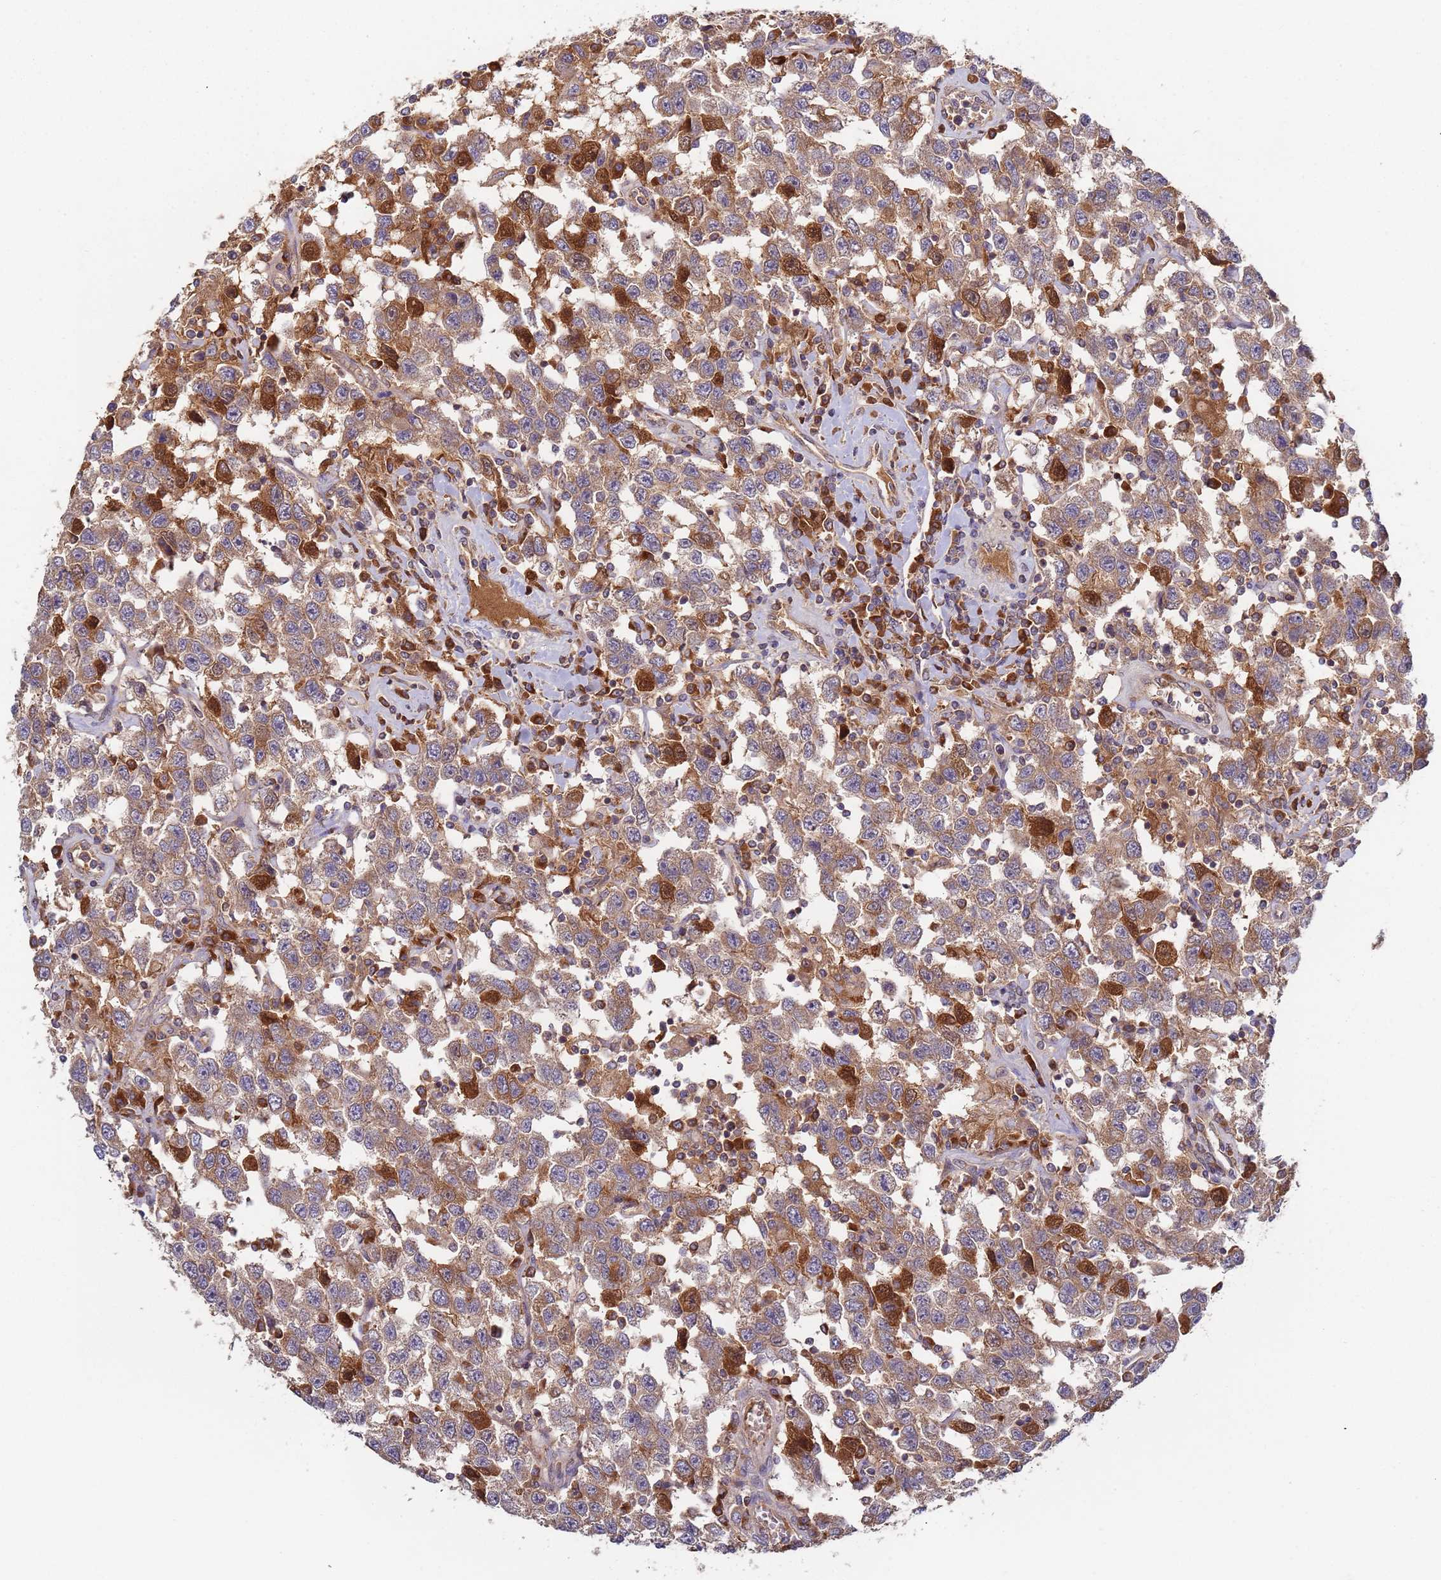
{"staining": {"intensity": "moderate", "quantity": ">75%", "location": "cytoplasmic/membranous"}, "tissue": "testis cancer", "cell_type": "Tumor cells", "image_type": "cancer", "snomed": [{"axis": "morphology", "description": "Seminoma, NOS"}, {"axis": "topography", "description": "Testis"}], "caption": "There is medium levels of moderate cytoplasmic/membranous staining in tumor cells of seminoma (testis), as demonstrated by immunohistochemical staining (brown color).", "gene": "OR5A2", "patient": {"sex": "male", "age": 41}}